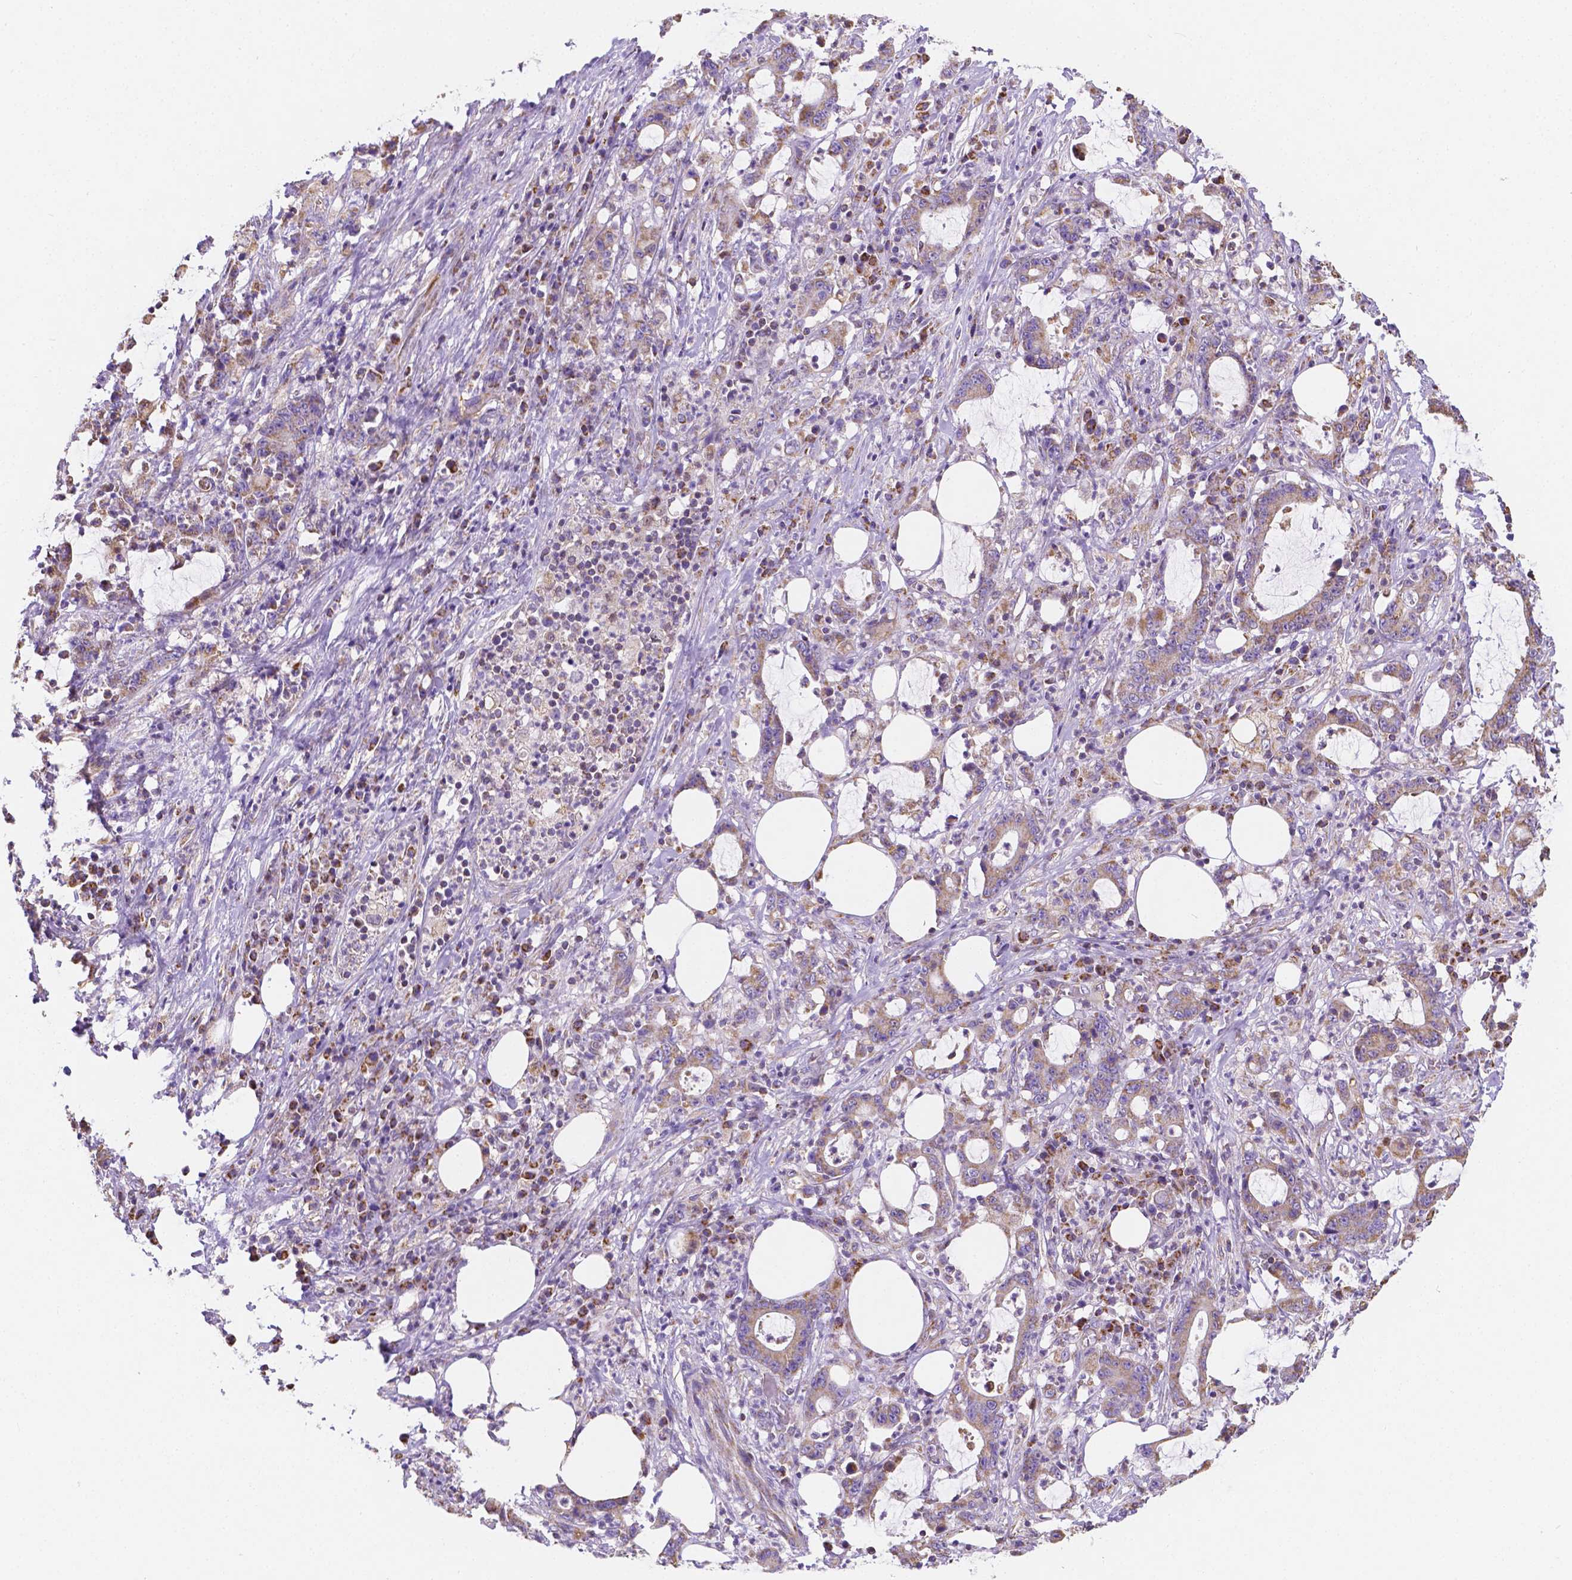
{"staining": {"intensity": "moderate", "quantity": ">75%", "location": "cytoplasmic/membranous"}, "tissue": "stomach cancer", "cell_type": "Tumor cells", "image_type": "cancer", "snomed": [{"axis": "morphology", "description": "Adenocarcinoma, NOS"}, {"axis": "topography", "description": "Stomach, upper"}], "caption": "There is medium levels of moderate cytoplasmic/membranous positivity in tumor cells of stomach cancer (adenocarcinoma), as demonstrated by immunohistochemical staining (brown color).", "gene": "SGTB", "patient": {"sex": "male", "age": 68}}